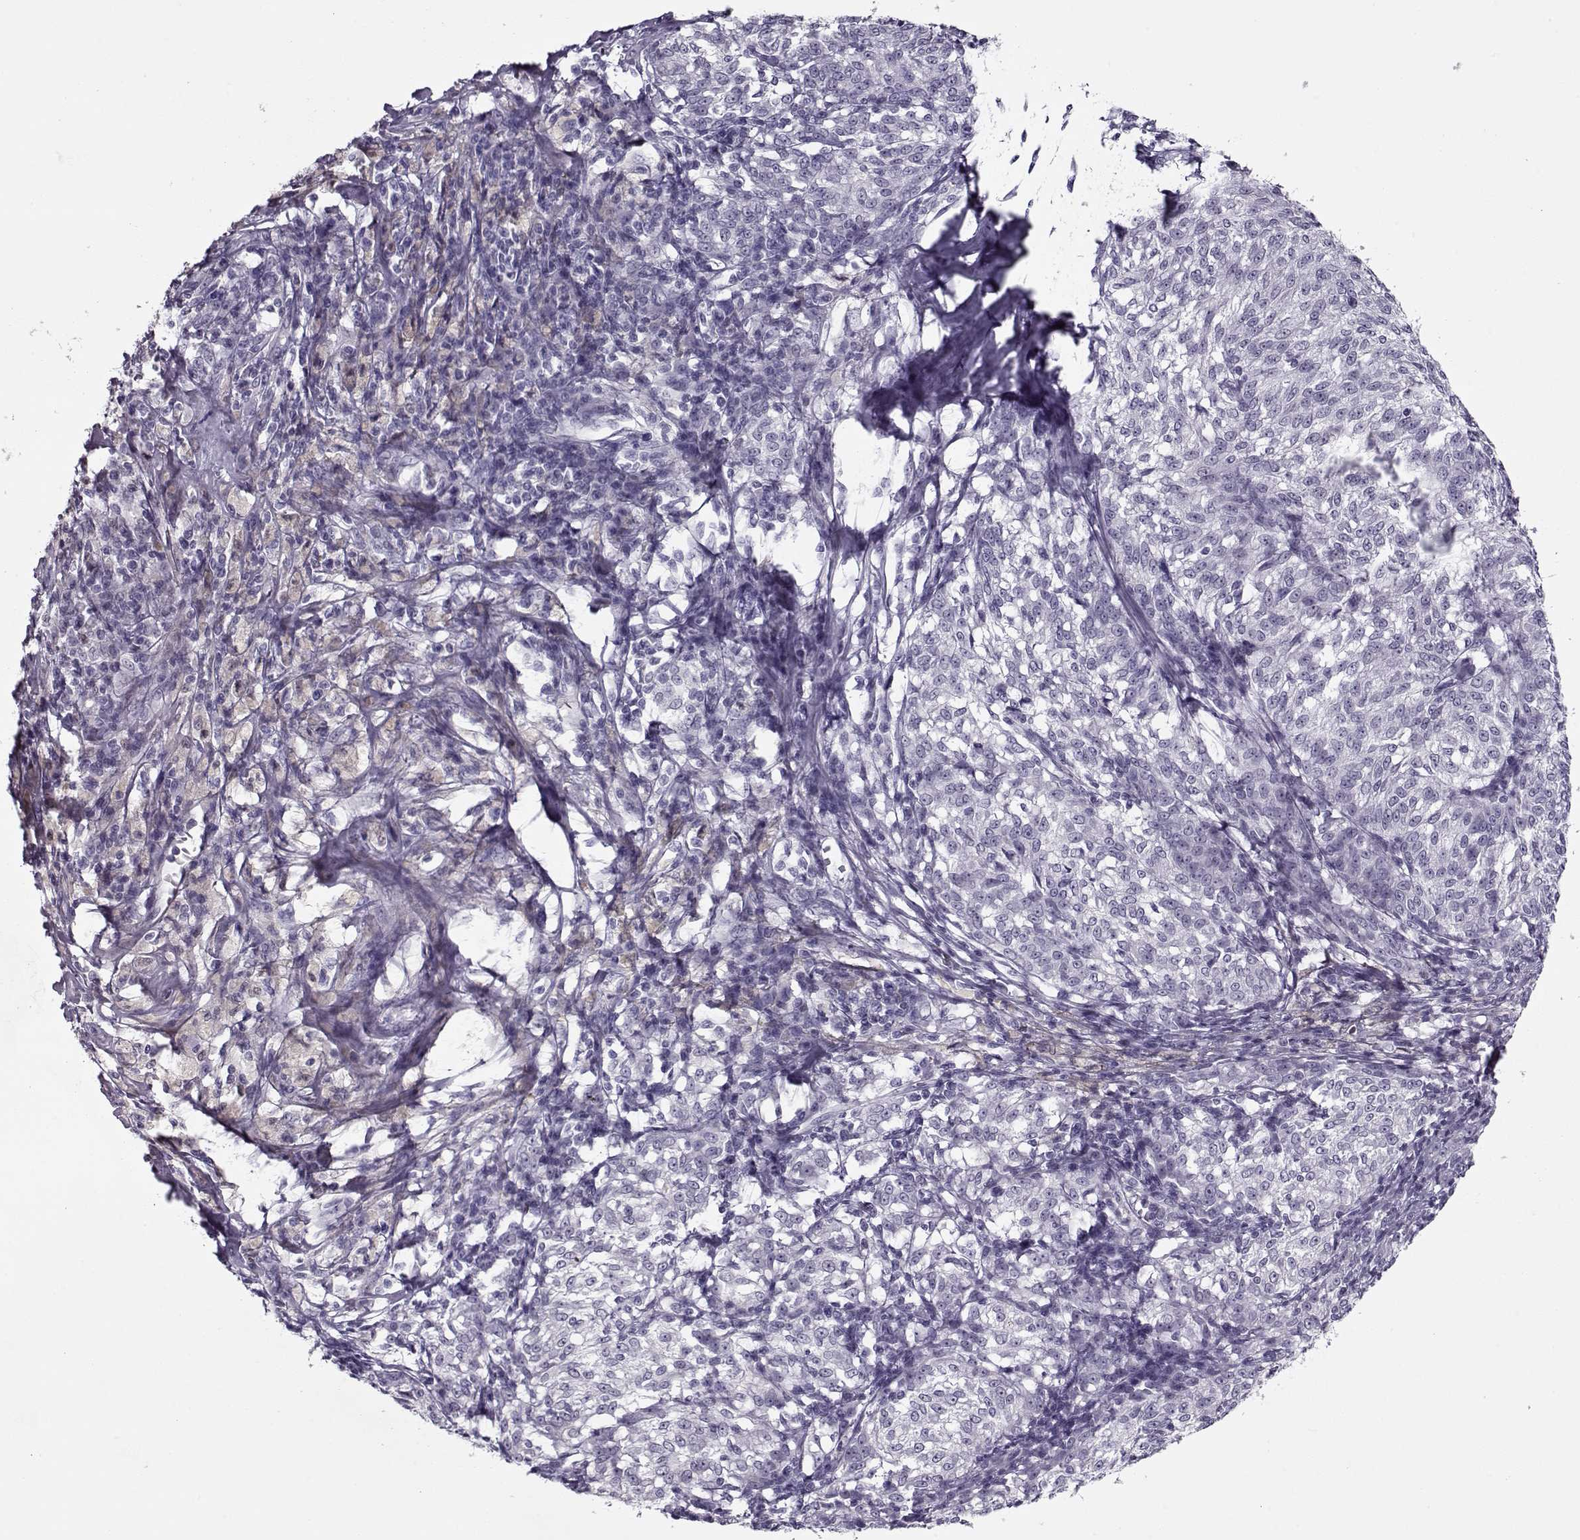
{"staining": {"intensity": "negative", "quantity": "none", "location": "none"}, "tissue": "melanoma", "cell_type": "Tumor cells", "image_type": "cancer", "snomed": [{"axis": "morphology", "description": "Malignant melanoma, NOS"}, {"axis": "topography", "description": "Skin"}], "caption": "There is no significant positivity in tumor cells of malignant melanoma. (Stains: DAB (3,3'-diaminobenzidine) immunohistochemistry with hematoxylin counter stain, Microscopy: brightfield microscopy at high magnification).", "gene": "CIBAR1", "patient": {"sex": "female", "age": 72}}